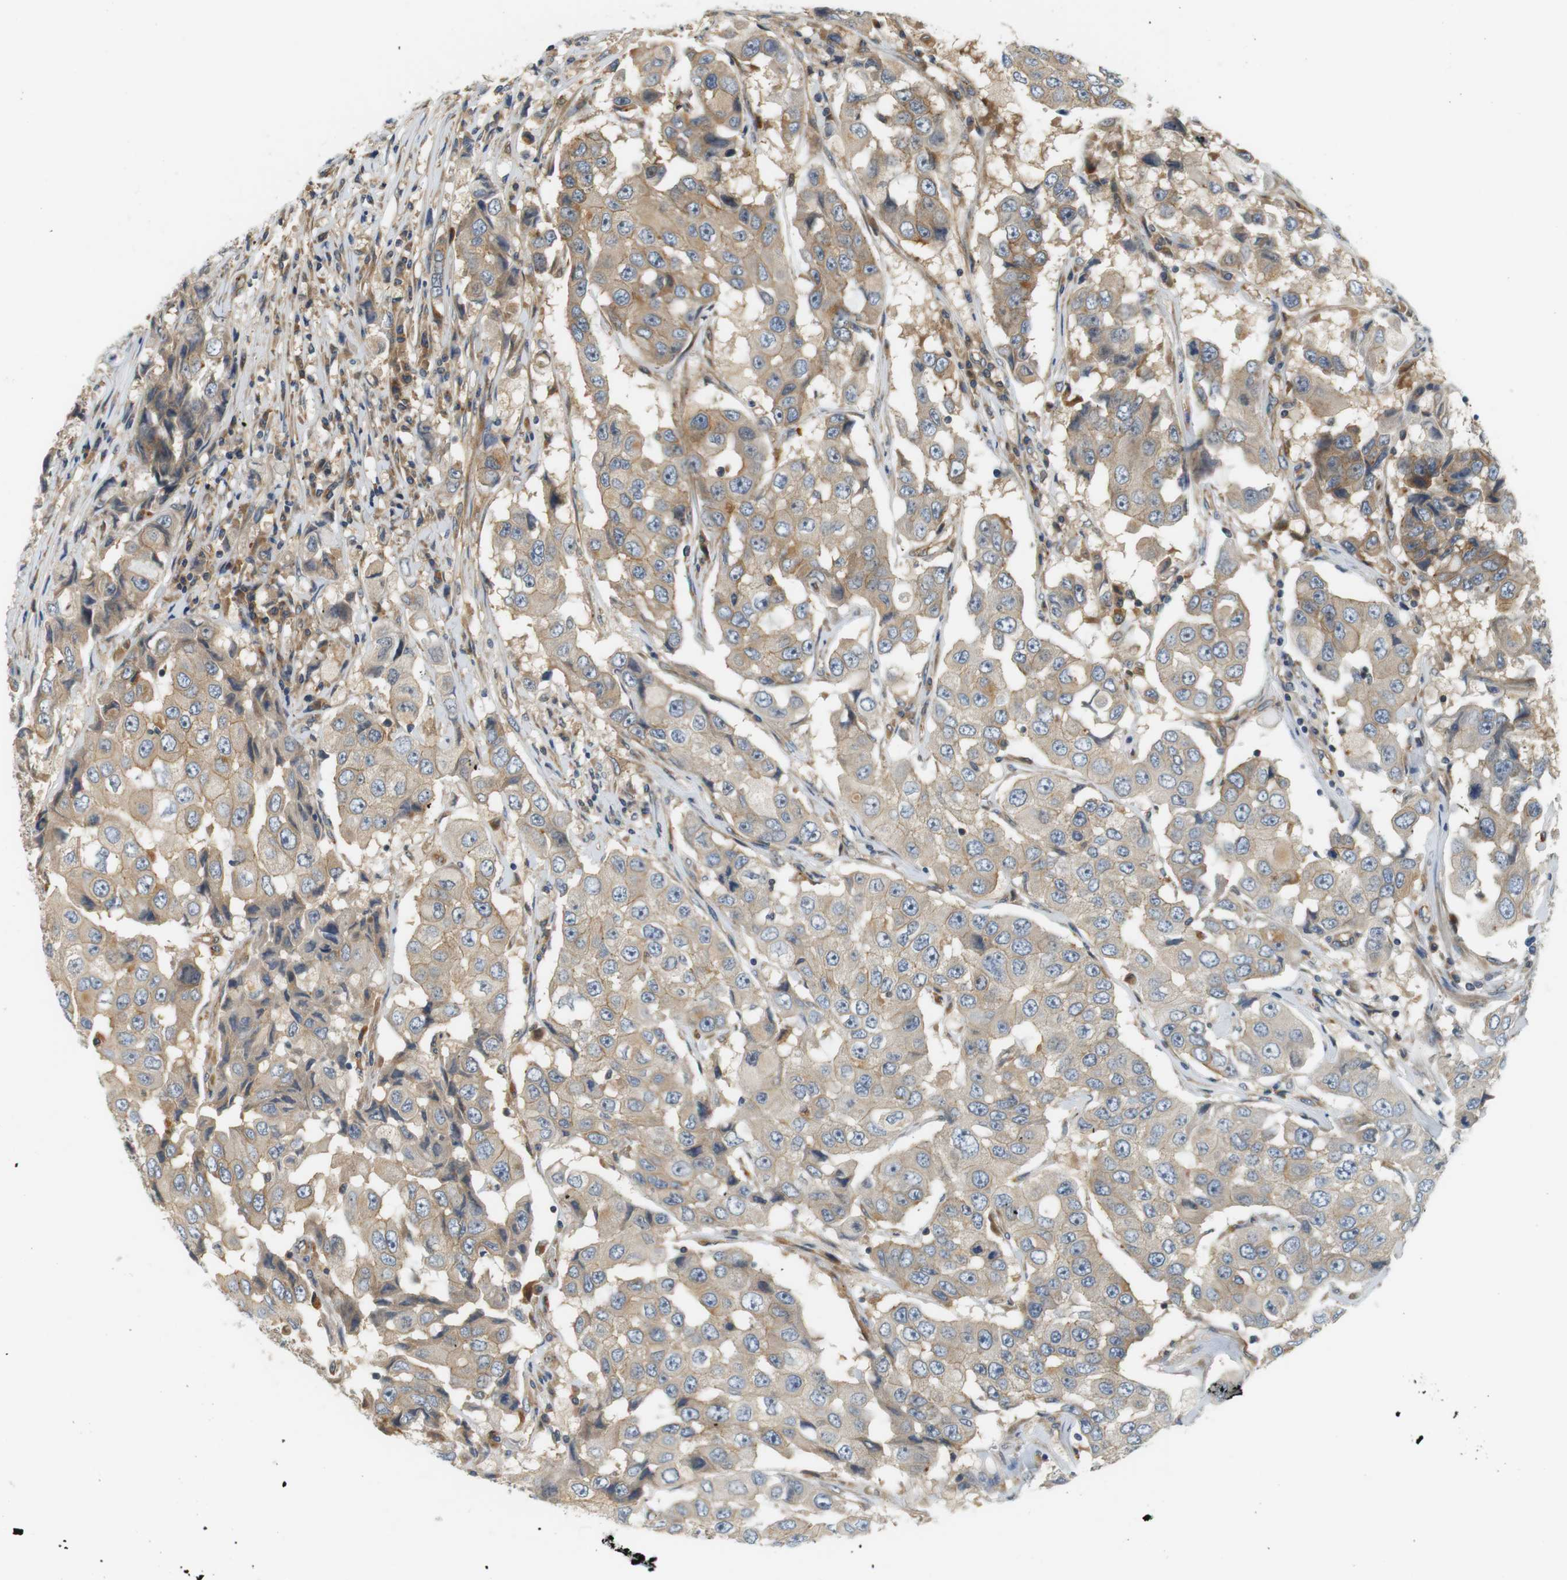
{"staining": {"intensity": "moderate", "quantity": ">75%", "location": "cytoplasmic/membranous"}, "tissue": "breast cancer", "cell_type": "Tumor cells", "image_type": "cancer", "snomed": [{"axis": "morphology", "description": "Duct carcinoma"}, {"axis": "topography", "description": "Breast"}], "caption": "A histopathology image showing moderate cytoplasmic/membranous positivity in about >75% of tumor cells in breast intraductal carcinoma, as visualized by brown immunohistochemical staining.", "gene": "SH3GLB1", "patient": {"sex": "female", "age": 27}}